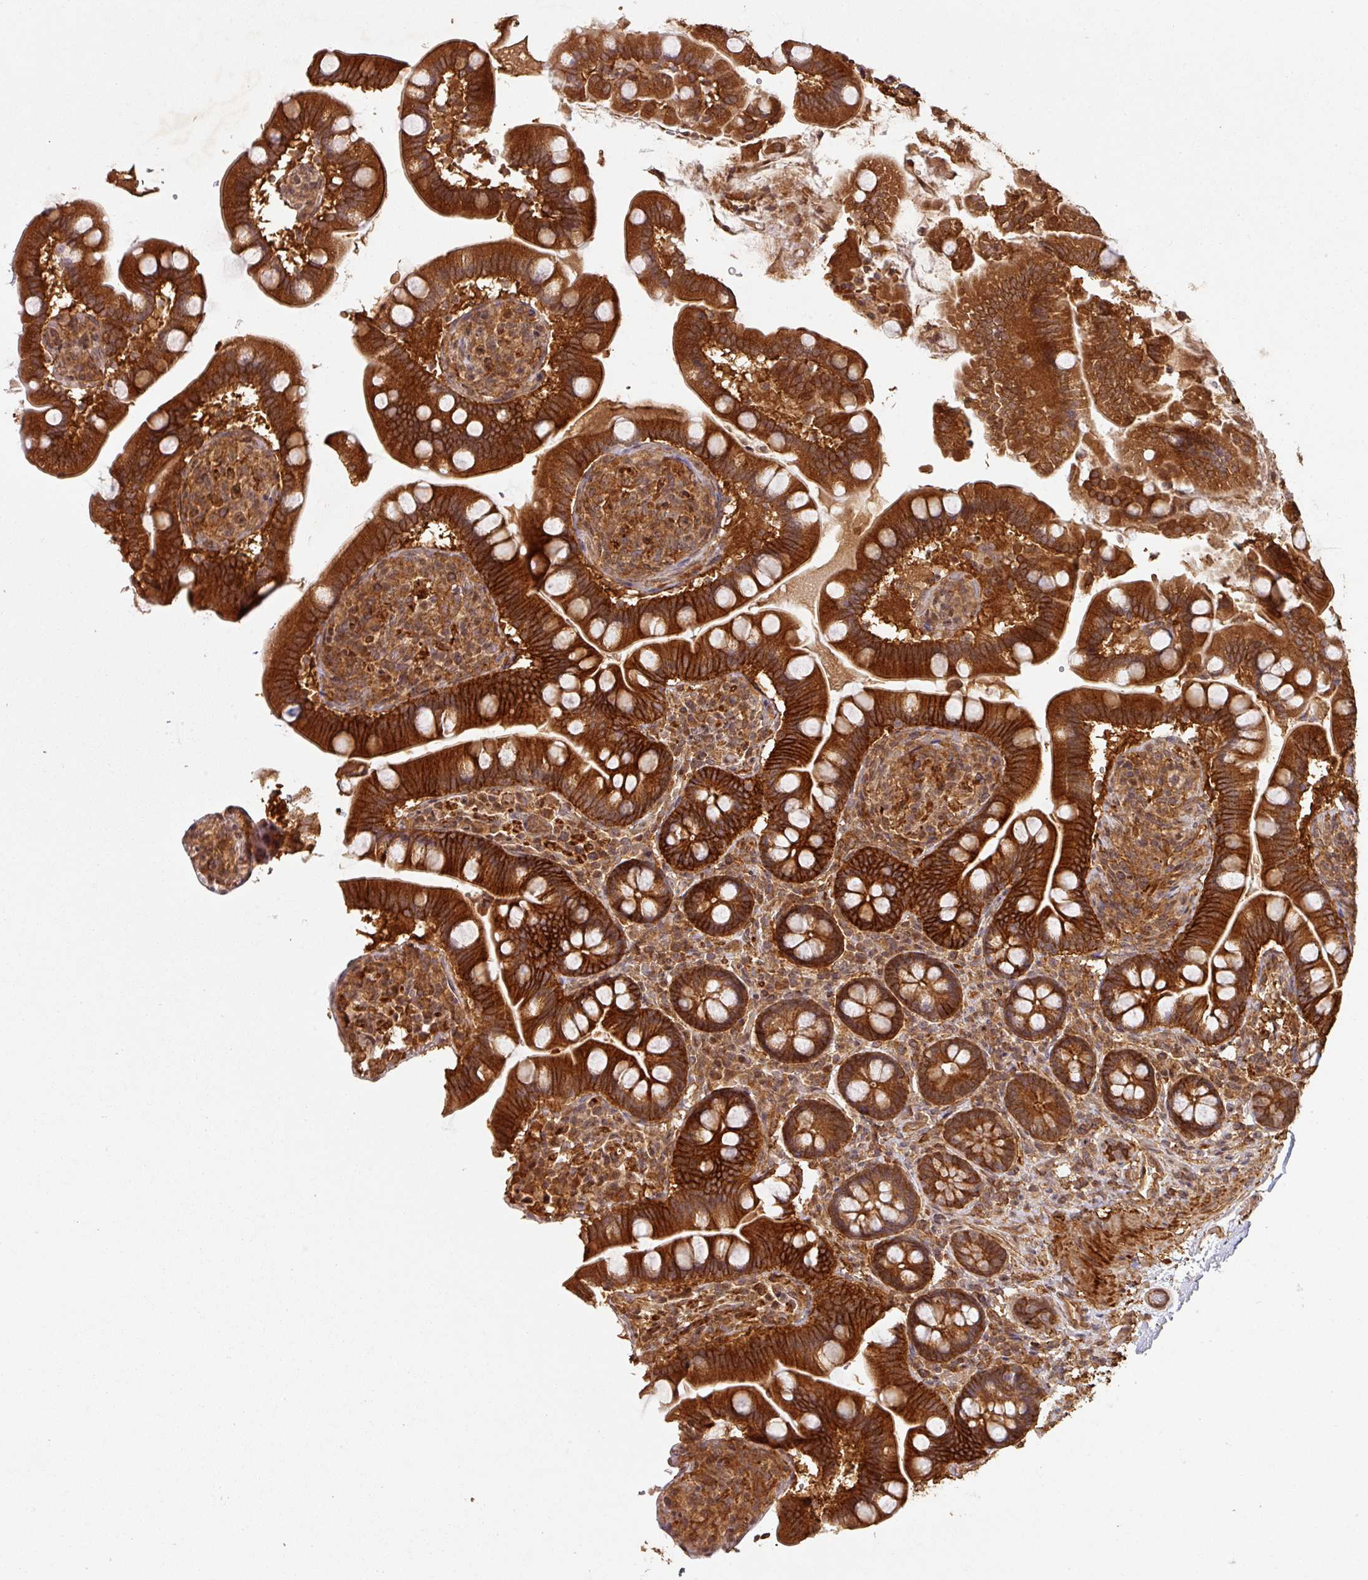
{"staining": {"intensity": "strong", "quantity": ">75%", "location": "cytoplasmic/membranous"}, "tissue": "small intestine", "cell_type": "Glandular cells", "image_type": "normal", "snomed": [{"axis": "morphology", "description": "Normal tissue, NOS"}, {"axis": "topography", "description": "Small intestine"}], "caption": "Brown immunohistochemical staining in benign human small intestine demonstrates strong cytoplasmic/membranous positivity in approximately >75% of glandular cells.", "gene": "ZNF322", "patient": {"sex": "female", "age": 64}}